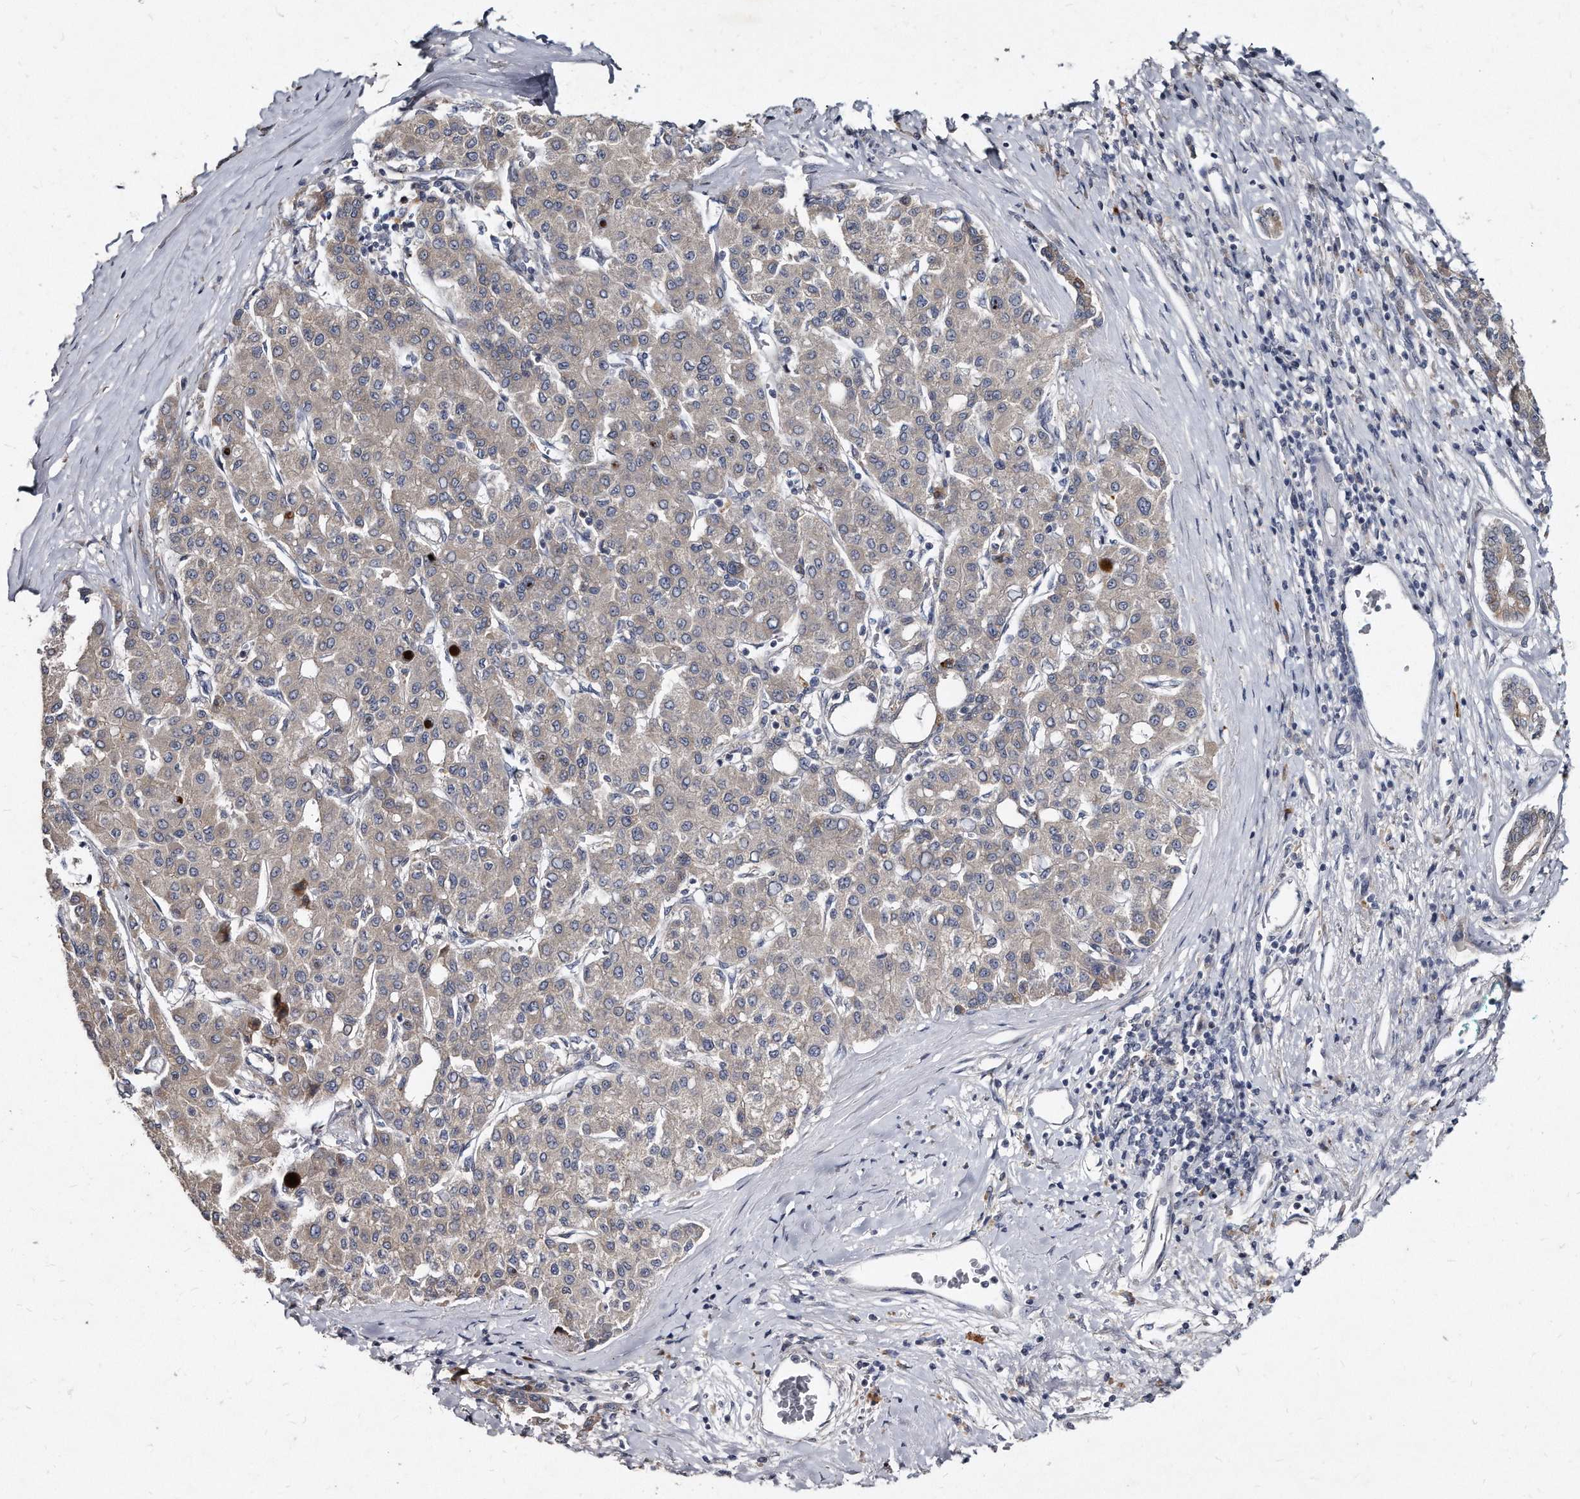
{"staining": {"intensity": "weak", "quantity": "<25%", "location": "cytoplasmic/membranous"}, "tissue": "liver cancer", "cell_type": "Tumor cells", "image_type": "cancer", "snomed": [{"axis": "morphology", "description": "Carcinoma, Hepatocellular, NOS"}, {"axis": "topography", "description": "Liver"}], "caption": "High magnification brightfield microscopy of hepatocellular carcinoma (liver) stained with DAB (brown) and counterstained with hematoxylin (blue): tumor cells show no significant expression.", "gene": "KLHDC3", "patient": {"sex": "male", "age": 65}}